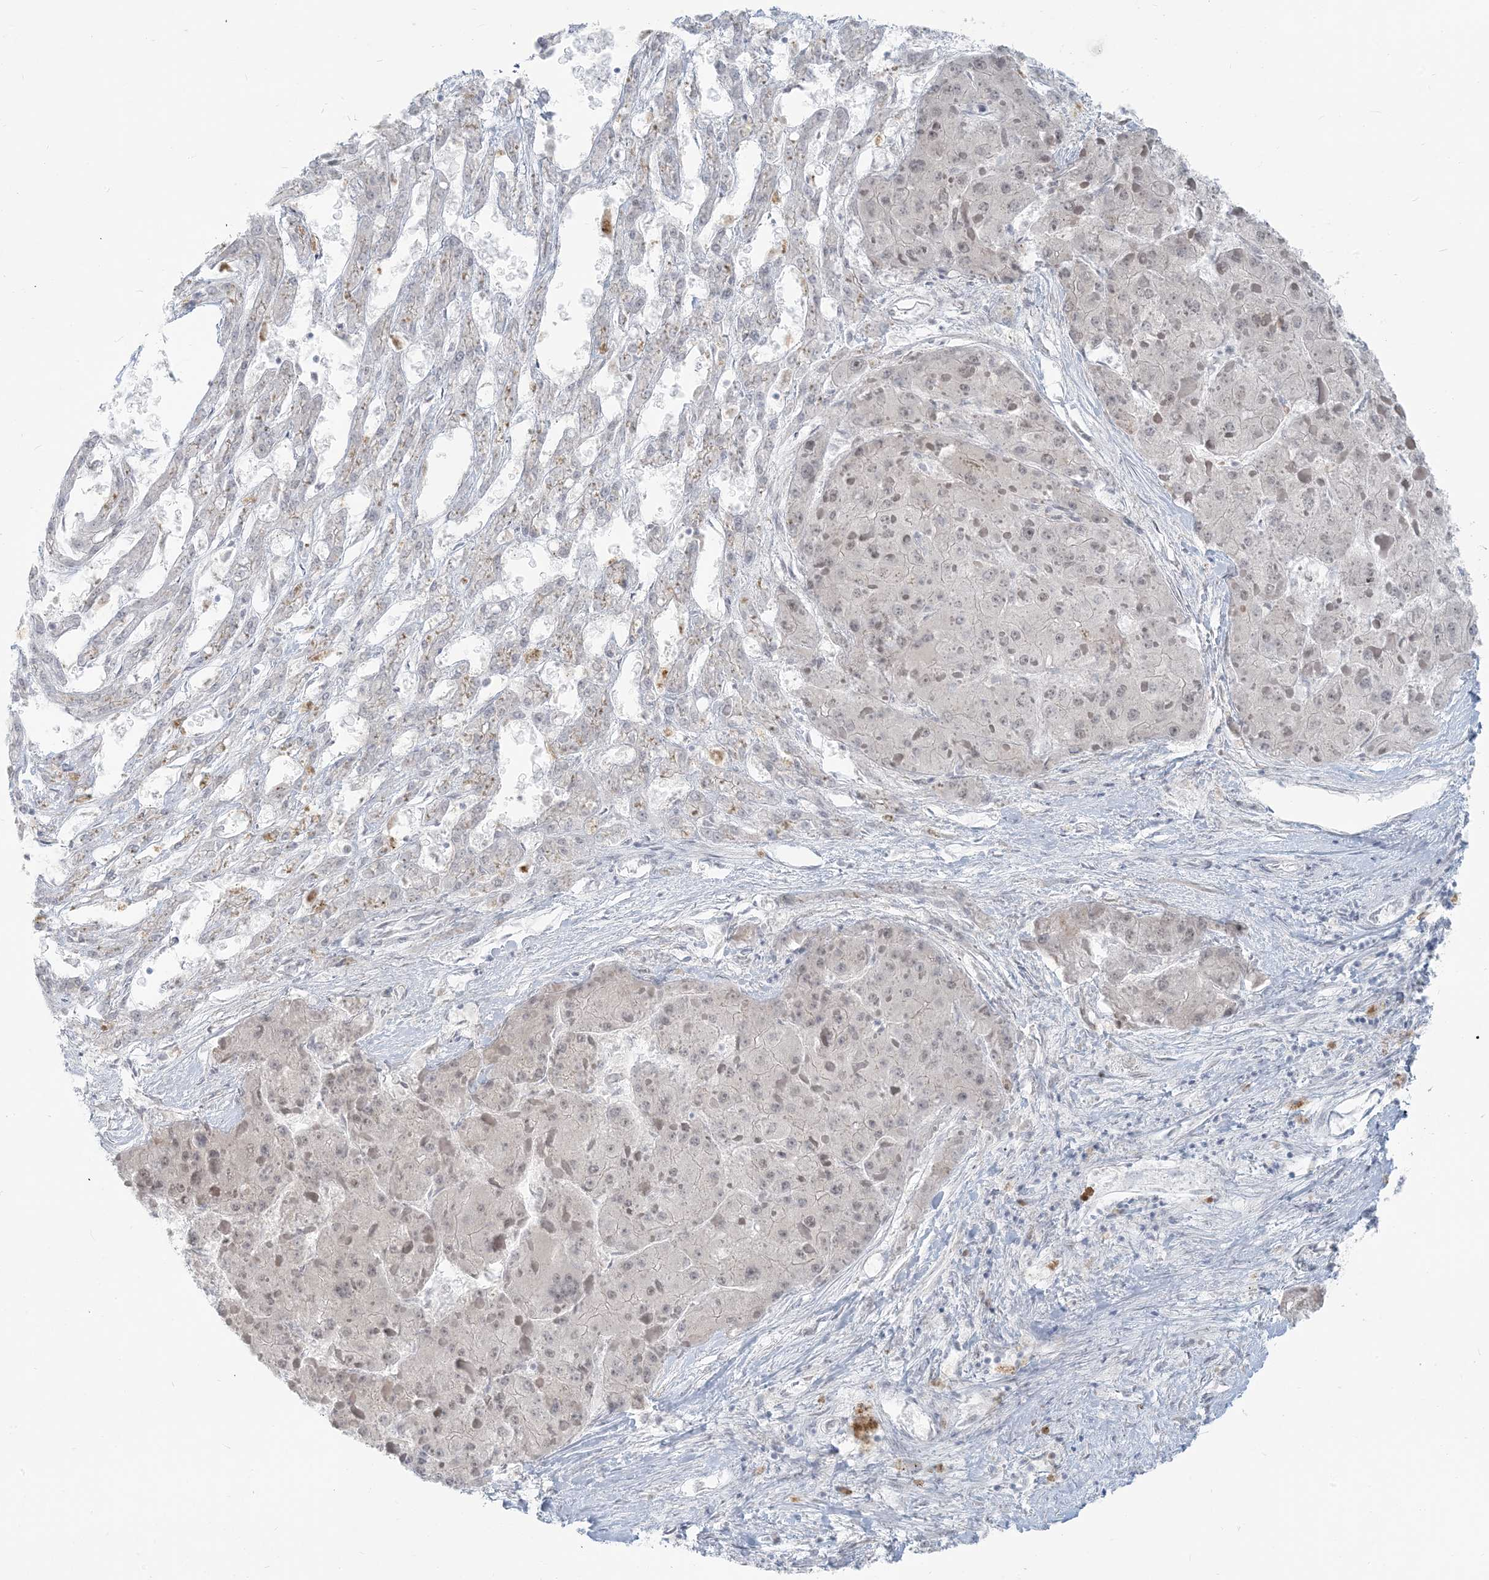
{"staining": {"intensity": "weak", "quantity": "<25%", "location": "nuclear"}, "tissue": "liver cancer", "cell_type": "Tumor cells", "image_type": "cancer", "snomed": [{"axis": "morphology", "description": "Carcinoma, Hepatocellular, NOS"}, {"axis": "topography", "description": "Liver"}], "caption": "Tumor cells show no significant staining in liver hepatocellular carcinoma.", "gene": "SCML1", "patient": {"sex": "female", "age": 73}}